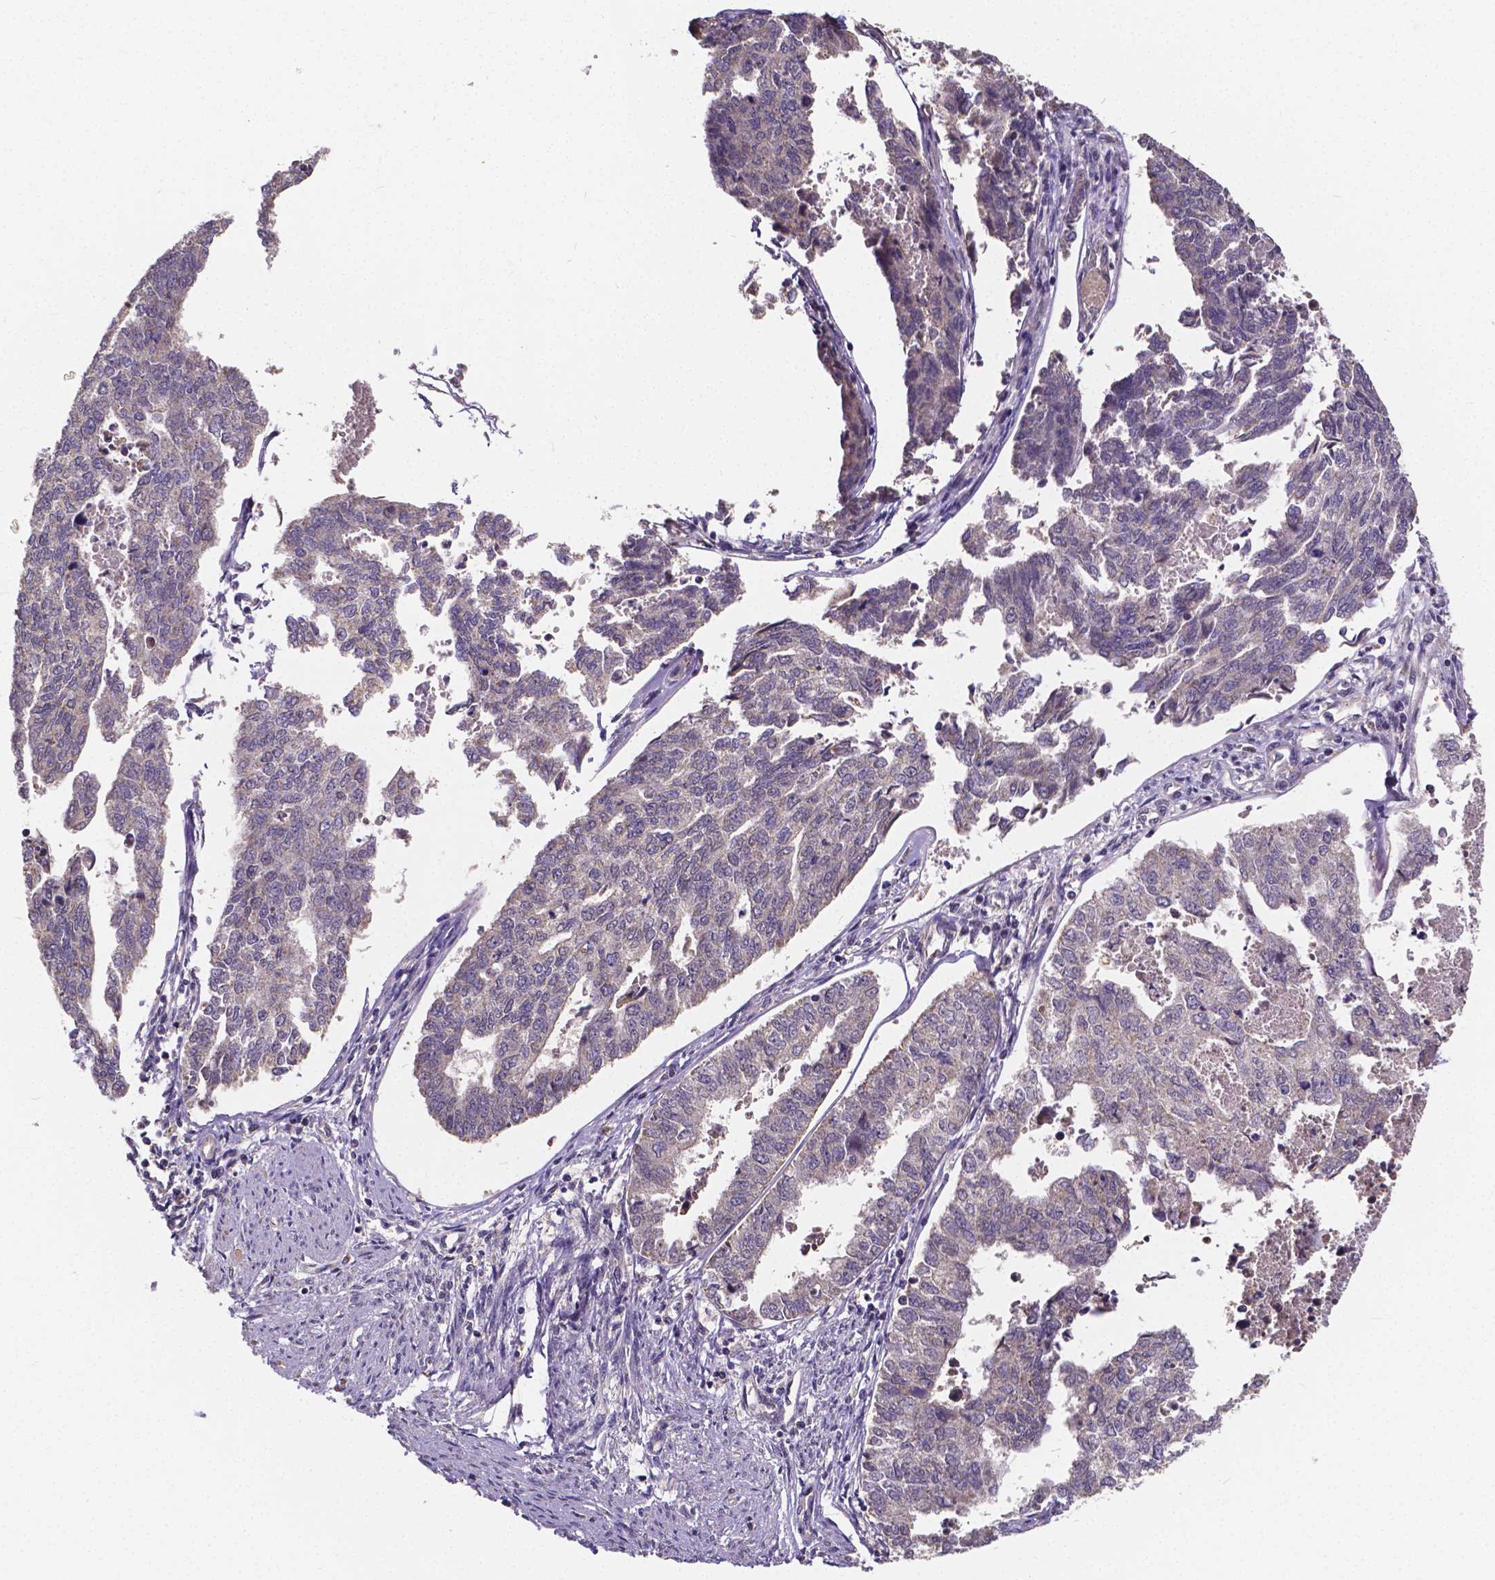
{"staining": {"intensity": "negative", "quantity": "none", "location": "none"}, "tissue": "endometrial cancer", "cell_type": "Tumor cells", "image_type": "cancer", "snomed": [{"axis": "morphology", "description": "Adenocarcinoma, NOS"}, {"axis": "topography", "description": "Endometrium"}], "caption": "An immunohistochemistry histopathology image of adenocarcinoma (endometrial) is shown. There is no staining in tumor cells of adenocarcinoma (endometrial).", "gene": "CTNNA2", "patient": {"sex": "female", "age": 73}}